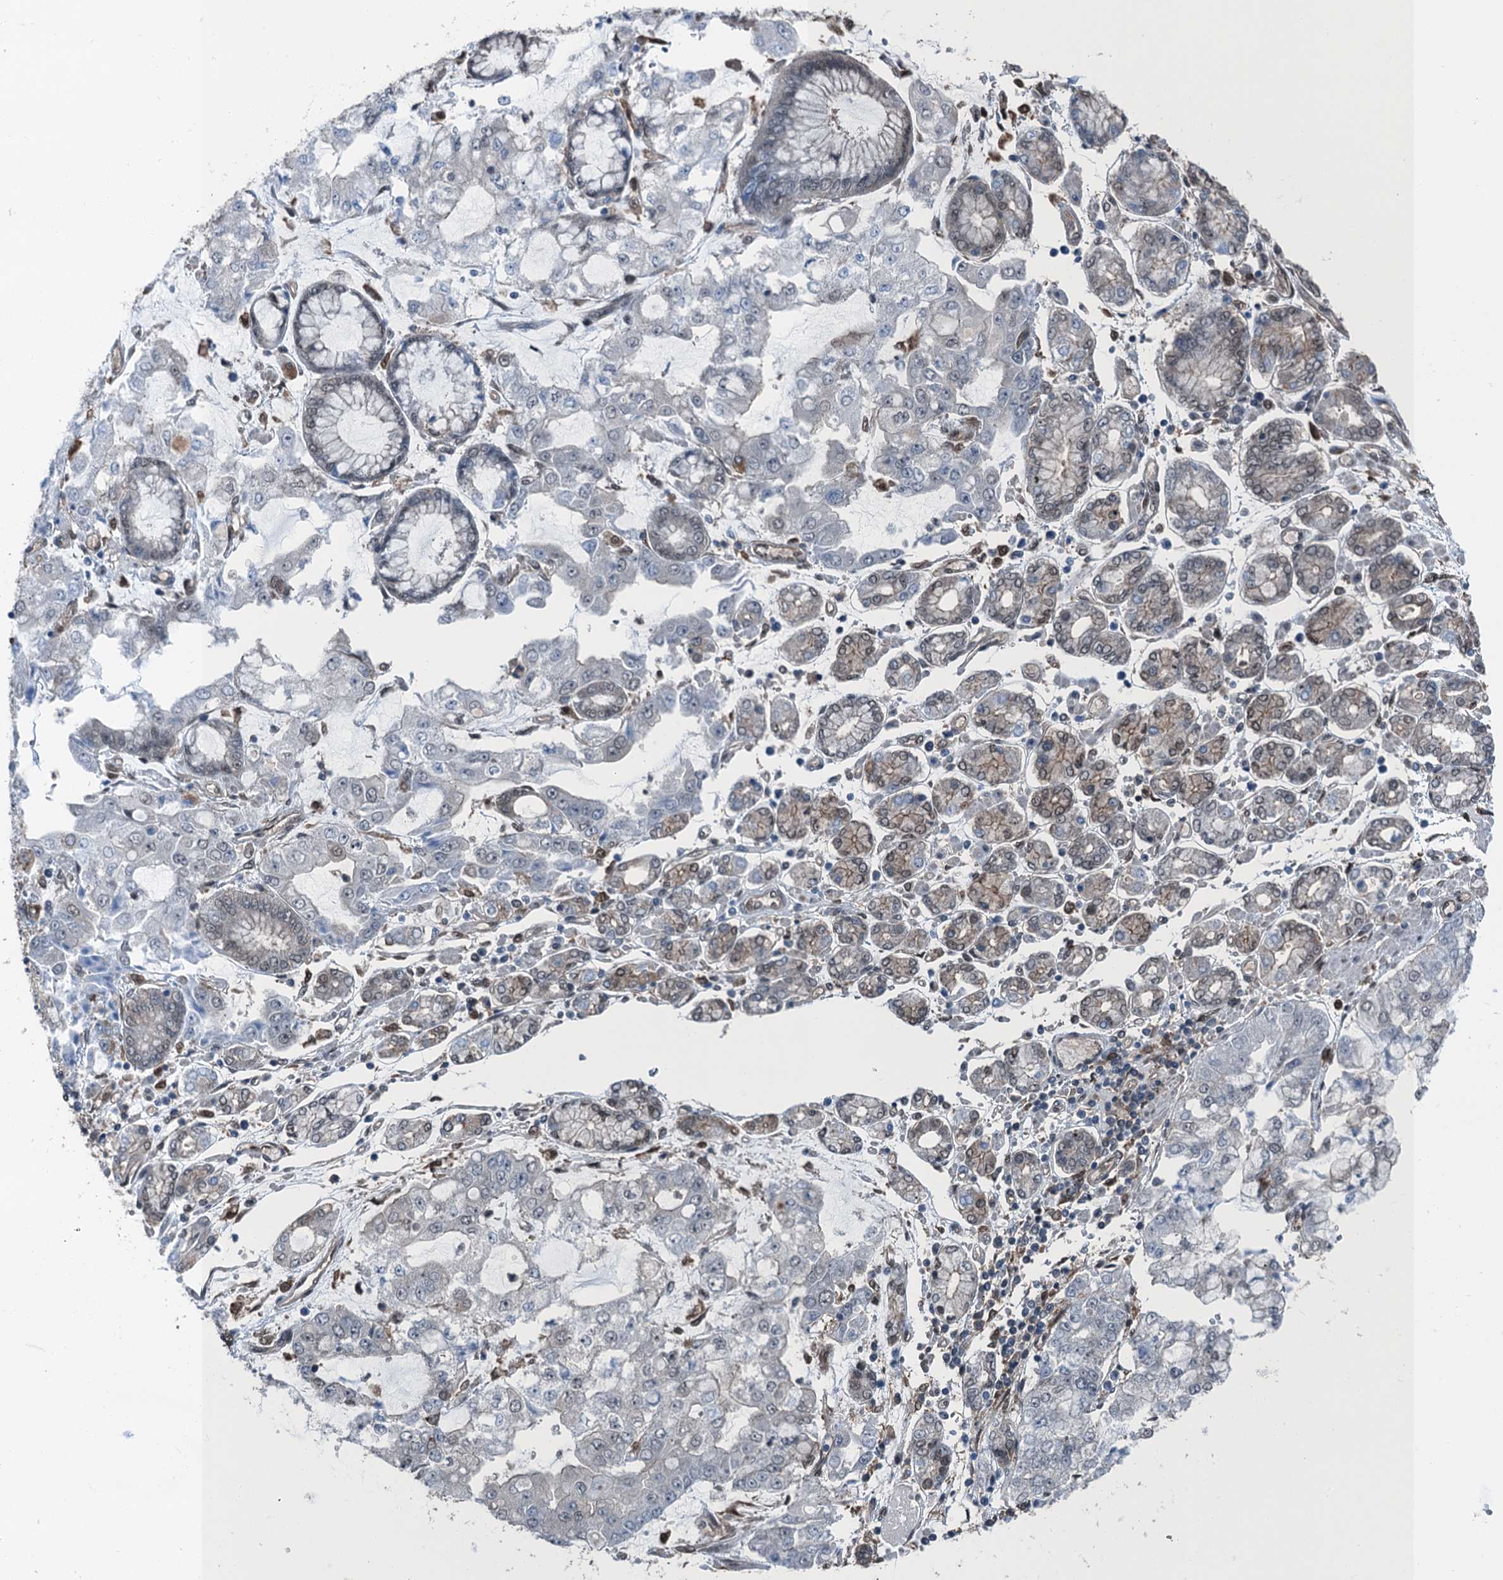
{"staining": {"intensity": "negative", "quantity": "none", "location": "none"}, "tissue": "stomach cancer", "cell_type": "Tumor cells", "image_type": "cancer", "snomed": [{"axis": "morphology", "description": "Adenocarcinoma, NOS"}, {"axis": "topography", "description": "Stomach"}], "caption": "Tumor cells show no significant protein positivity in adenocarcinoma (stomach).", "gene": "RNH1", "patient": {"sex": "male", "age": 76}}